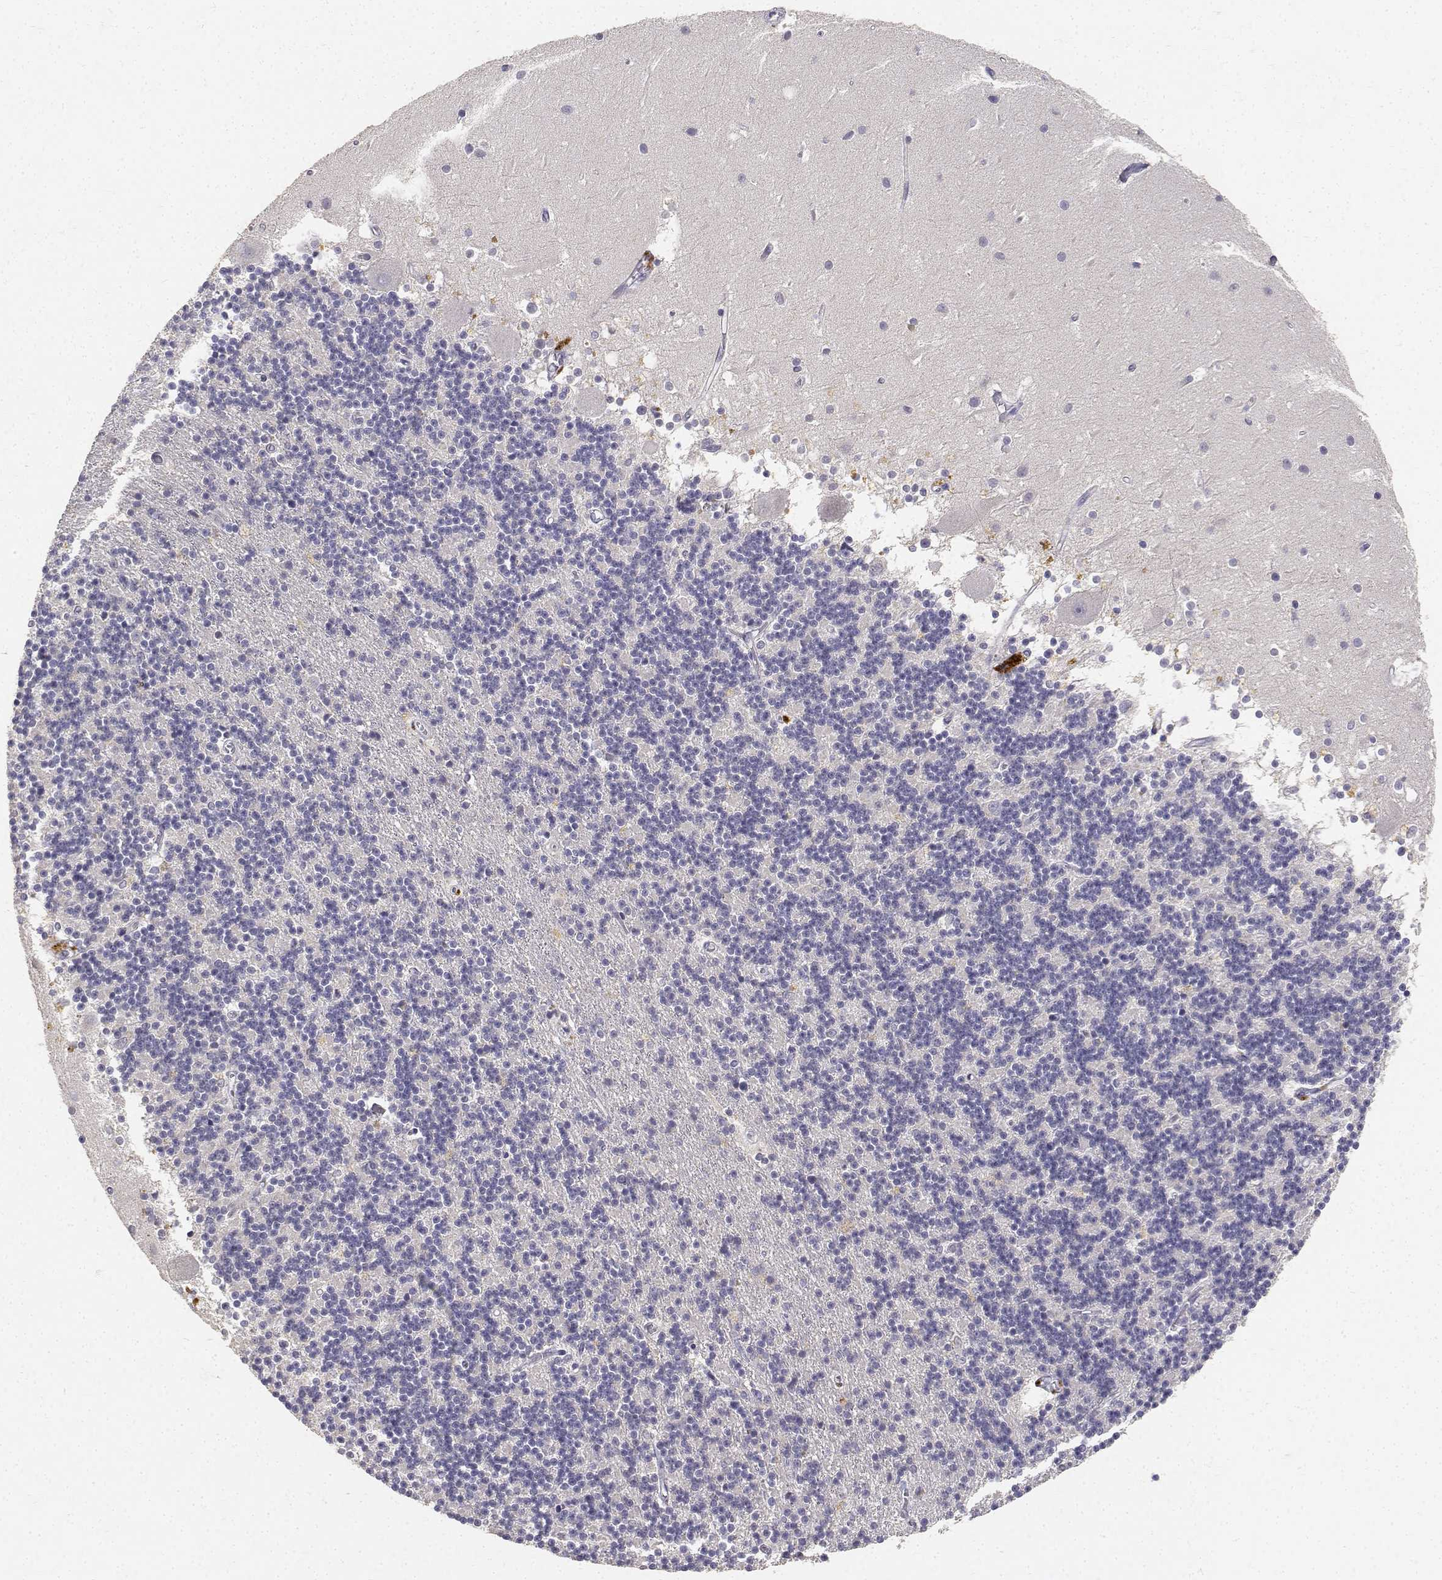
{"staining": {"intensity": "negative", "quantity": "none", "location": "none"}, "tissue": "cerebellum", "cell_type": "Cells in granular layer", "image_type": "normal", "snomed": [{"axis": "morphology", "description": "Normal tissue, NOS"}, {"axis": "topography", "description": "Cerebellum"}], "caption": "A histopathology image of cerebellum stained for a protein displays no brown staining in cells in granular layer.", "gene": "PAEP", "patient": {"sex": "male", "age": 54}}